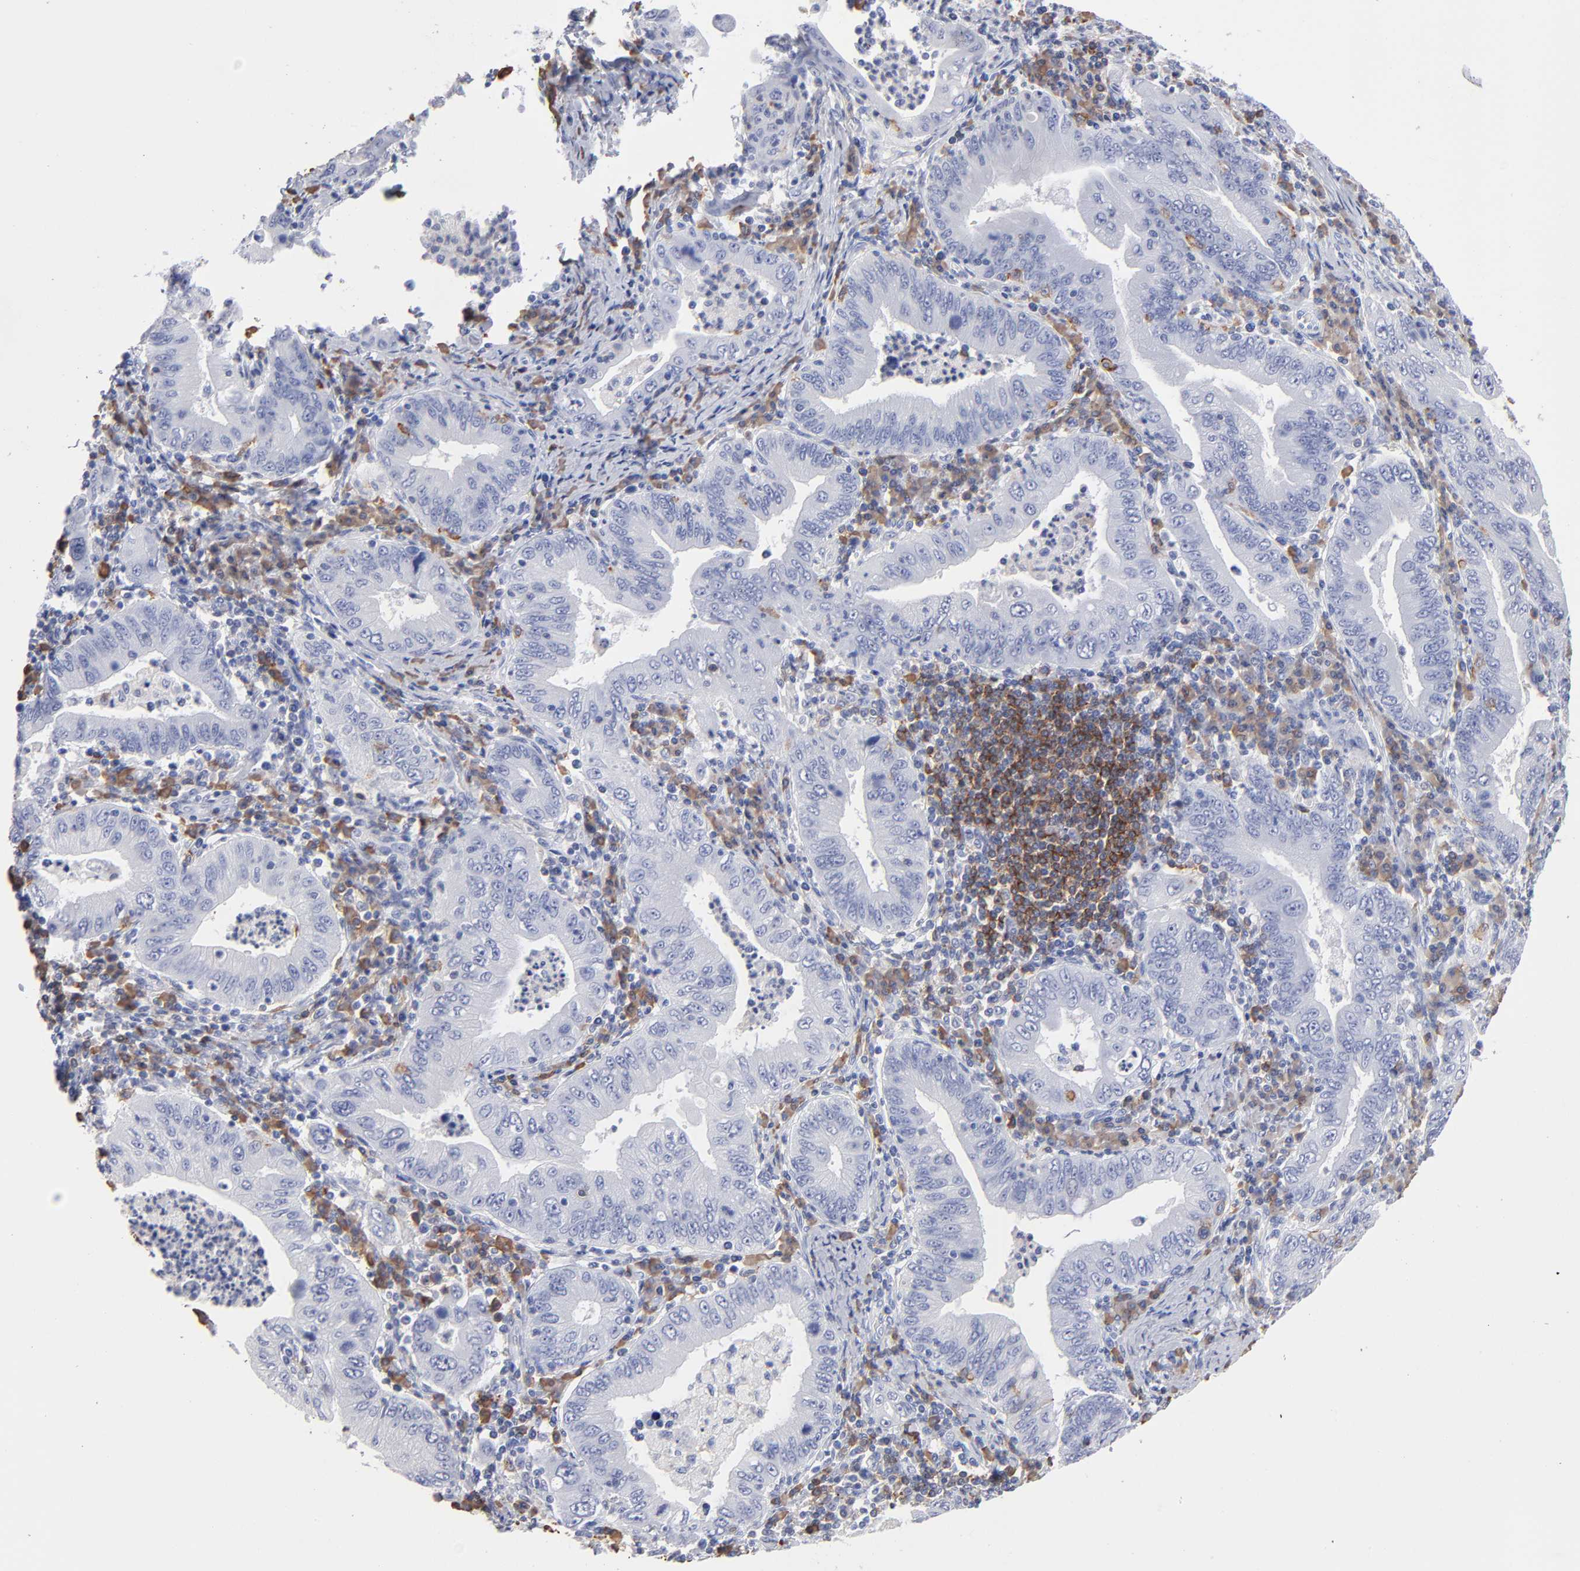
{"staining": {"intensity": "negative", "quantity": "none", "location": "none"}, "tissue": "stomach cancer", "cell_type": "Tumor cells", "image_type": "cancer", "snomed": [{"axis": "morphology", "description": "Normal tissue, NOS"}, {"axis": "morphology", "description": "Adenocarcinoma, NOS"}, {"axis": "topography", "description": "Esophagus"}, {"axis": "topography", "description": "Stomach, upper"}, {"axis": "topography", "description": "Peripheral nerve tissue"}], "caption": "The IHC micrograph has no significant expression in tumor cells of adenocarcinoma (stomach) tissue.", "gene": "LAT2", "patient": {"sex": "male", "age": 62}}